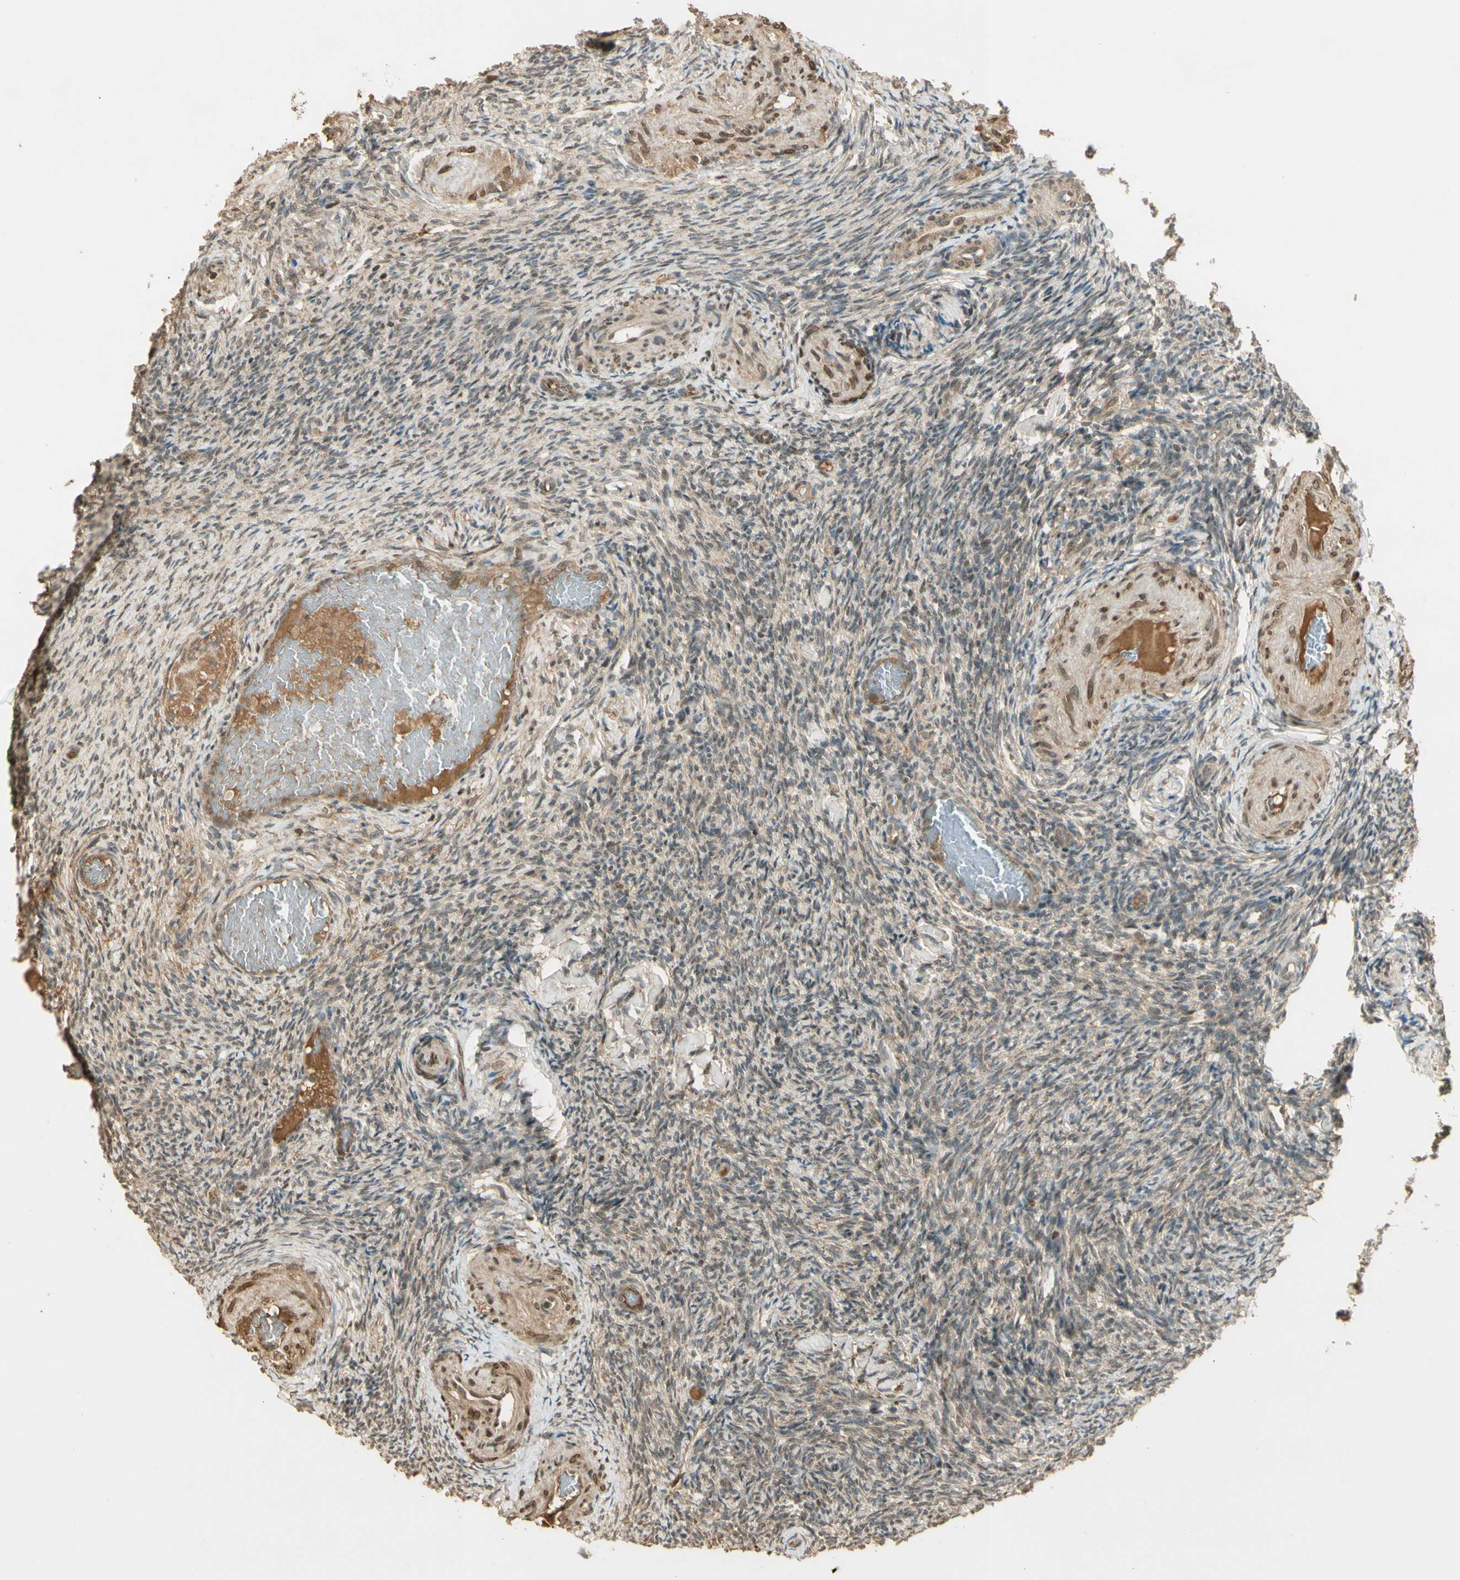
{"staining": {"intensity": "moderate", "quantity": ">75%", "location": "cytoplasmic/membranous"}, "tissue": "ovary", "cell_type": "Follicle cells", "image_type": "normal", "snomed": [{"axis": "morphology", "description": "Normal tissue, NOS"}, {"axis": "topography", "description": "Ovary"}], "caption": "Follicle cells exhibit medium levels of moderate cytoplasmic/membranous staining in approximately >75% of cells in normal ovary.", "gene": "GMEB2", "patient": {"sex": "female", "age": 60}}